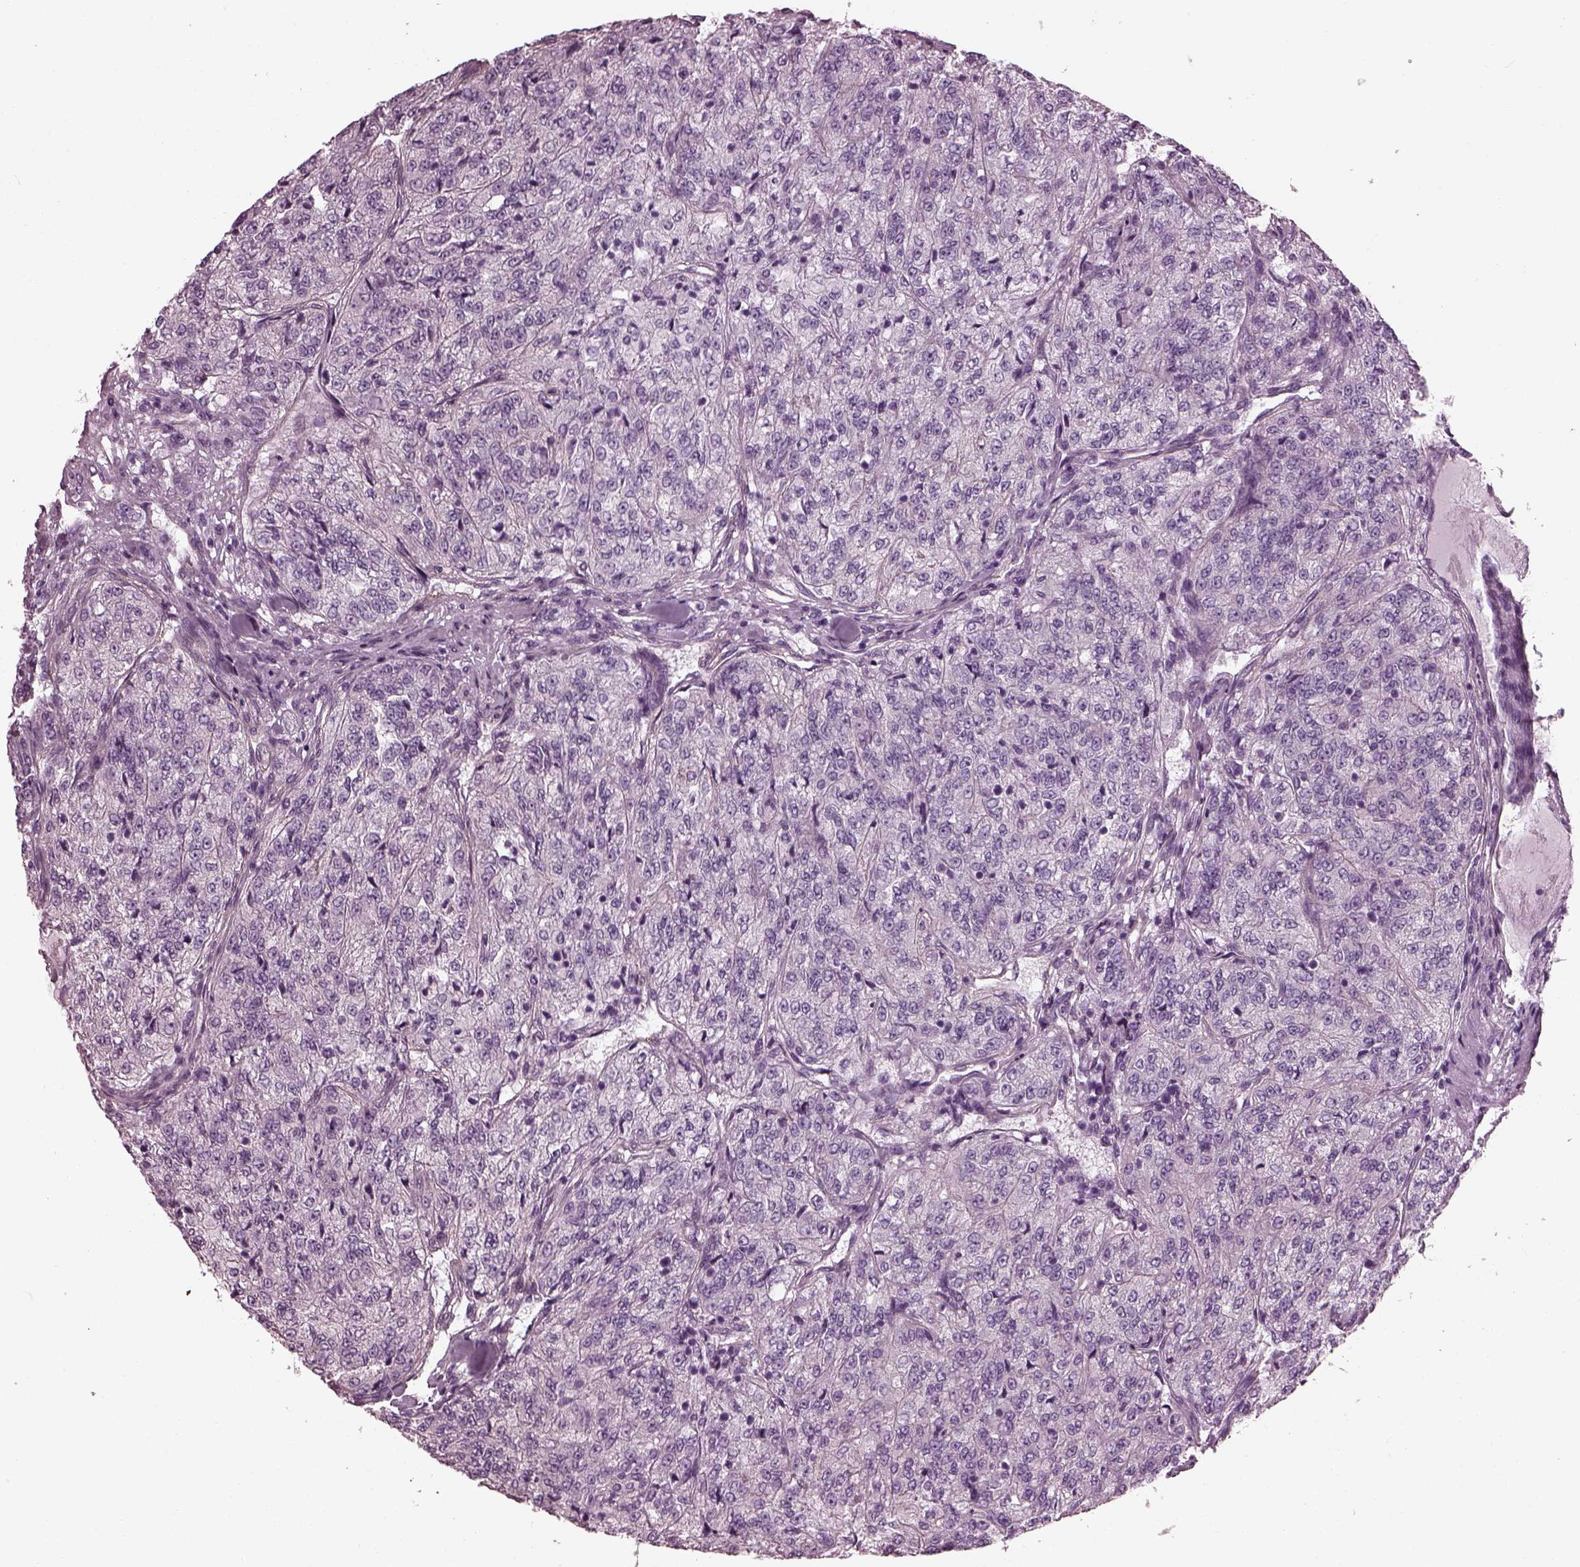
{"staining": {"intensity": "negative", "quantity": "none", "location": "none"}, "tissue": "renal cancer", "cell_type": "Tumor cells", "image_type": "cancer", "snomed": [{"axis": "morphology", "description": "Adenocarcinoma, NOS"}, {"axis": "topography", "description": "Kidney"}], "caption": "Immunohistochemistry (IHC) histopathology image of neoplastic tissue: renal adenocarcinoma stained with DAB exhibits no significant protein expression in tumor cells.", "gene": "BFSP1", "patient": {"sex": "female", "age": 63}}